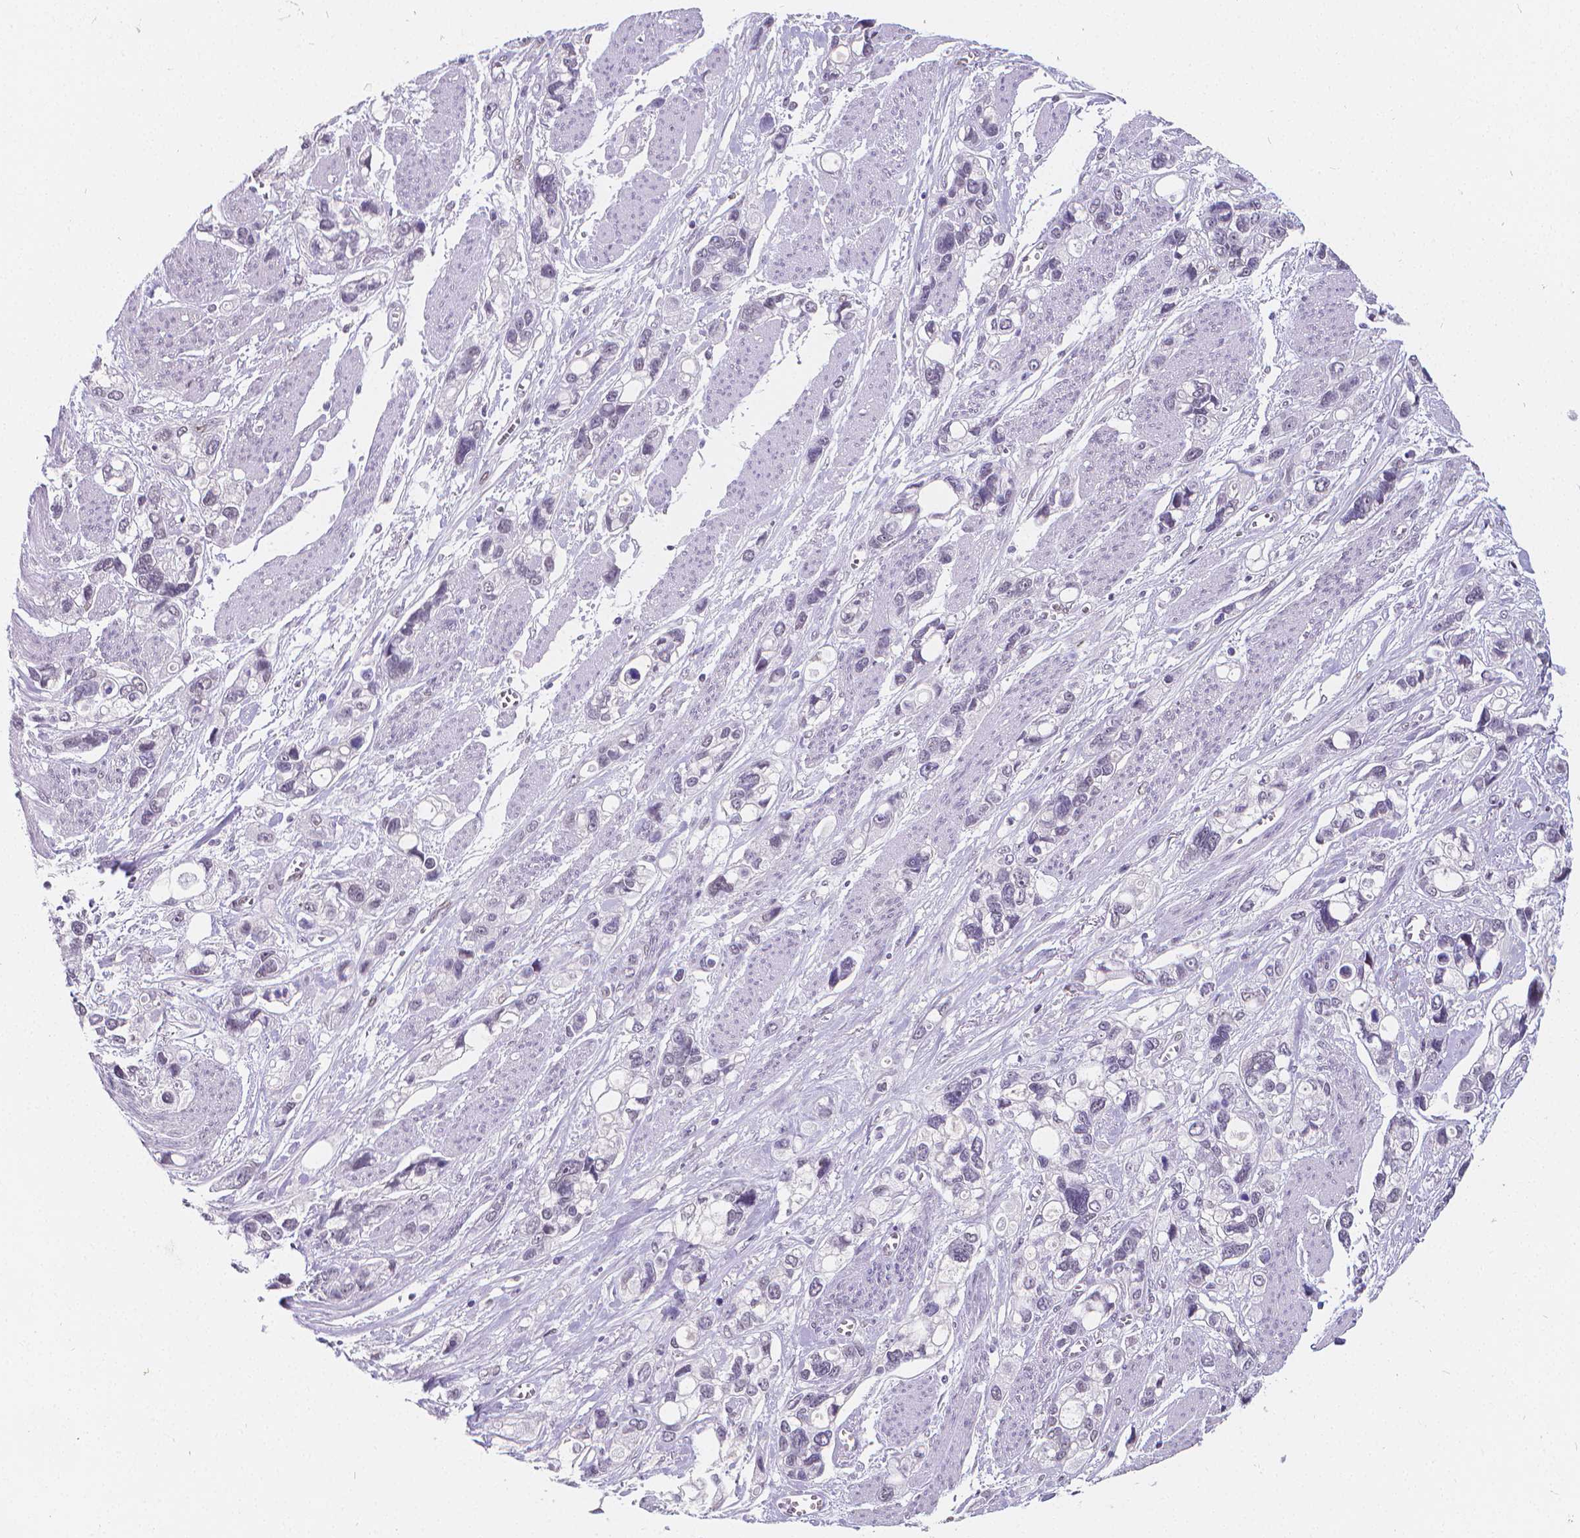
{"staining": {"intensity": "negative", "quantity": "none", "location": "none"}, "tissue": "stomach cancer", "cell_type": "Tumor cells", "image_type": "cancer", "snomed": [{"axis": "morphology", "description": "Adenocarcinoma, NOS"}, {"axis": "topography", "description": "Stomach, upper"}], "caption": "IHC micrograph of neoplastic tissue: stomach cancer stained with DAB displays no significant protein expression in tumor cells.", "gene": "MEF2C", "patient": {"sex": "female", "age": 81}}